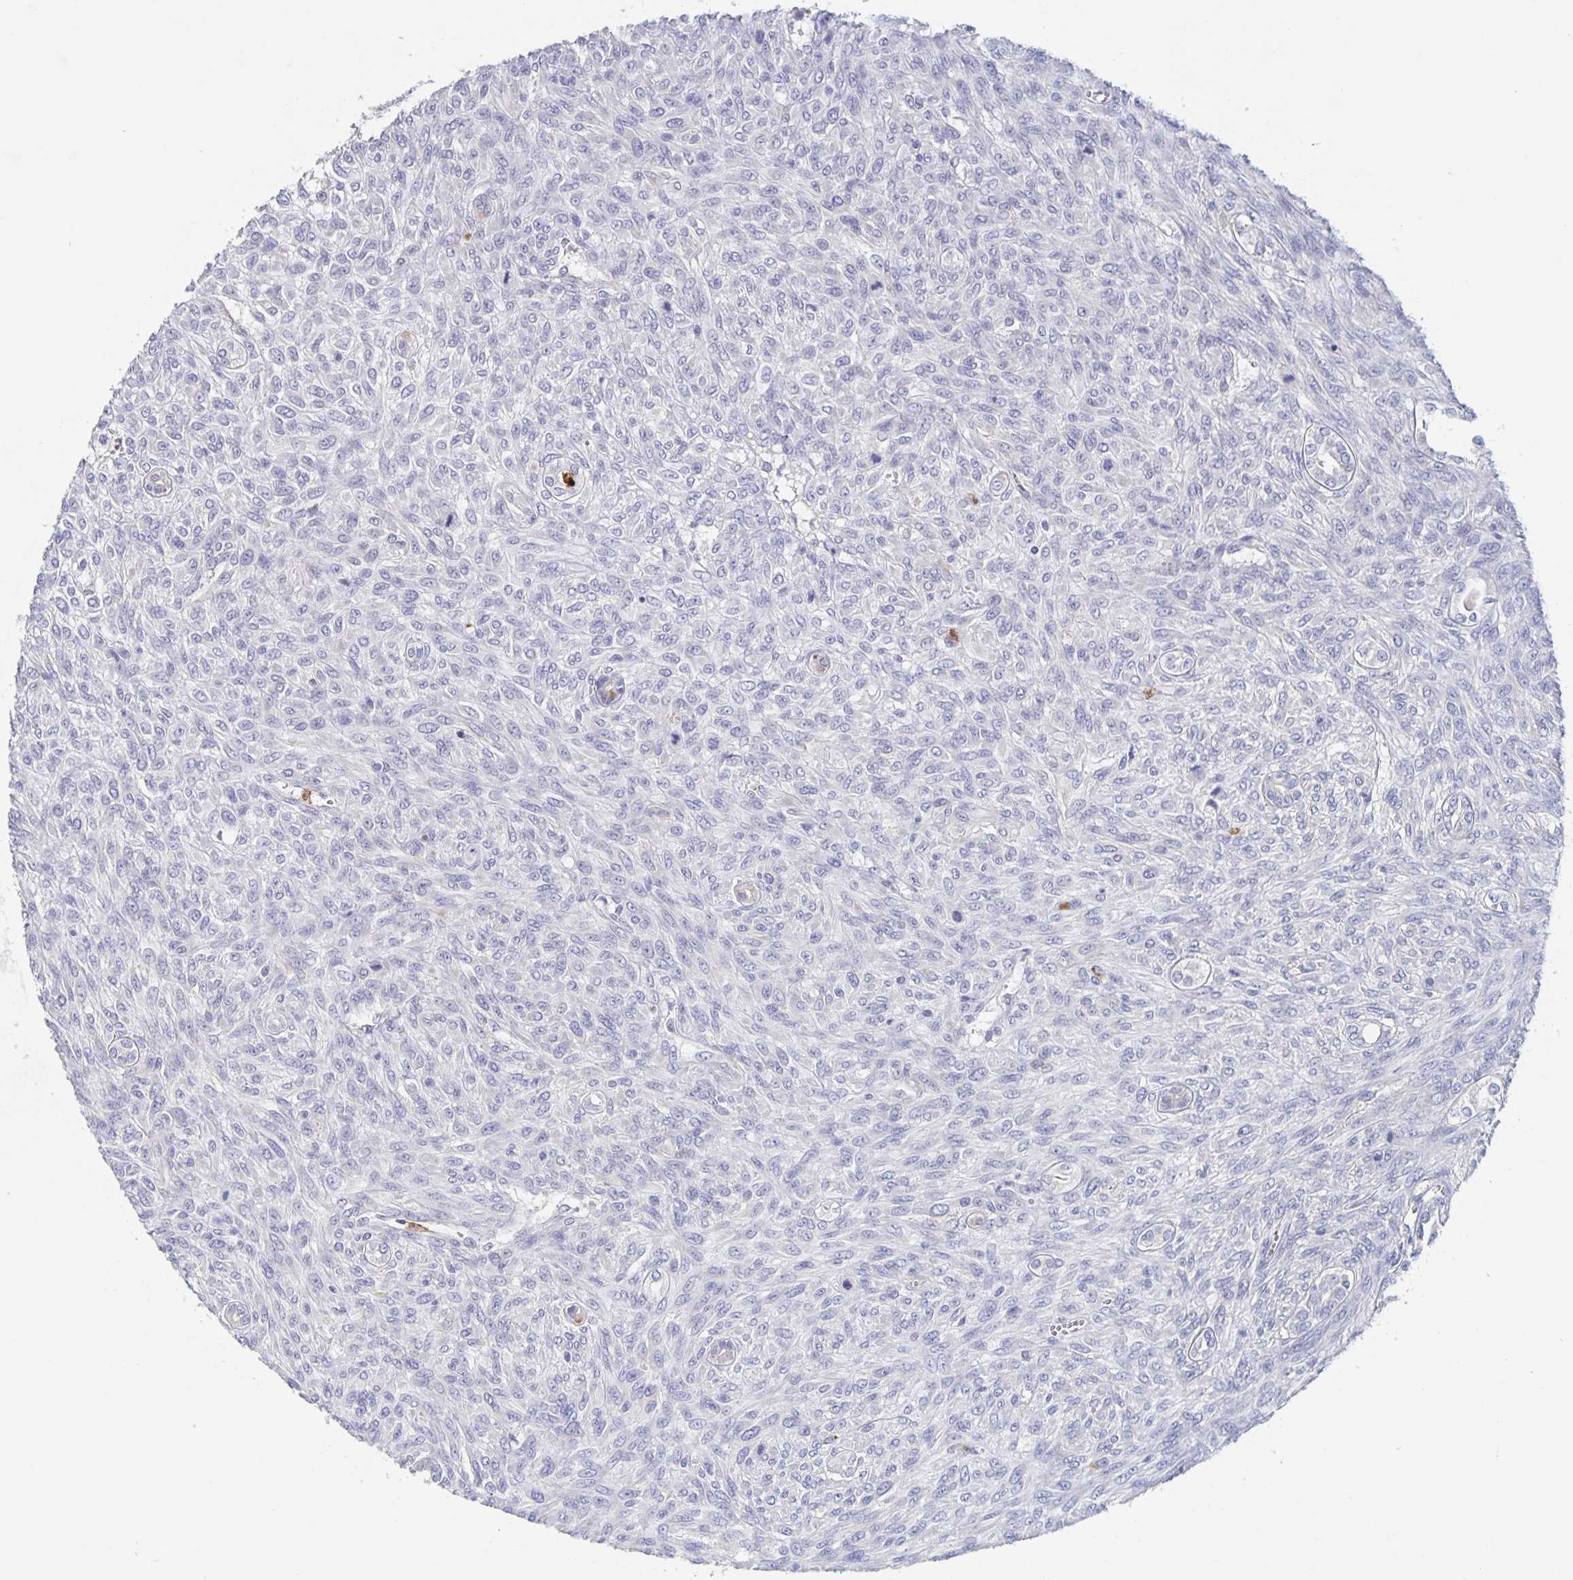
{"staining": {"intensity": "negative", "quantity": "none", "location": "none"}, "tissue": "renal cancer", "cell_type": "Tumor cells", "image_type": "cancer", "snomed": [{"axis": "morphology", "description": "Adenocarcinoma, NOS"}, {"axis": "topography", "description": "Kidney"}], "caption": "A high-resolution micrograph shows immunohistochemistry (IHC) staining of renal cancer, which reveals no significant staining in tumor cells.", "gene": "CDC42BPG", "patient": {"sex": "male", "age": 58}}